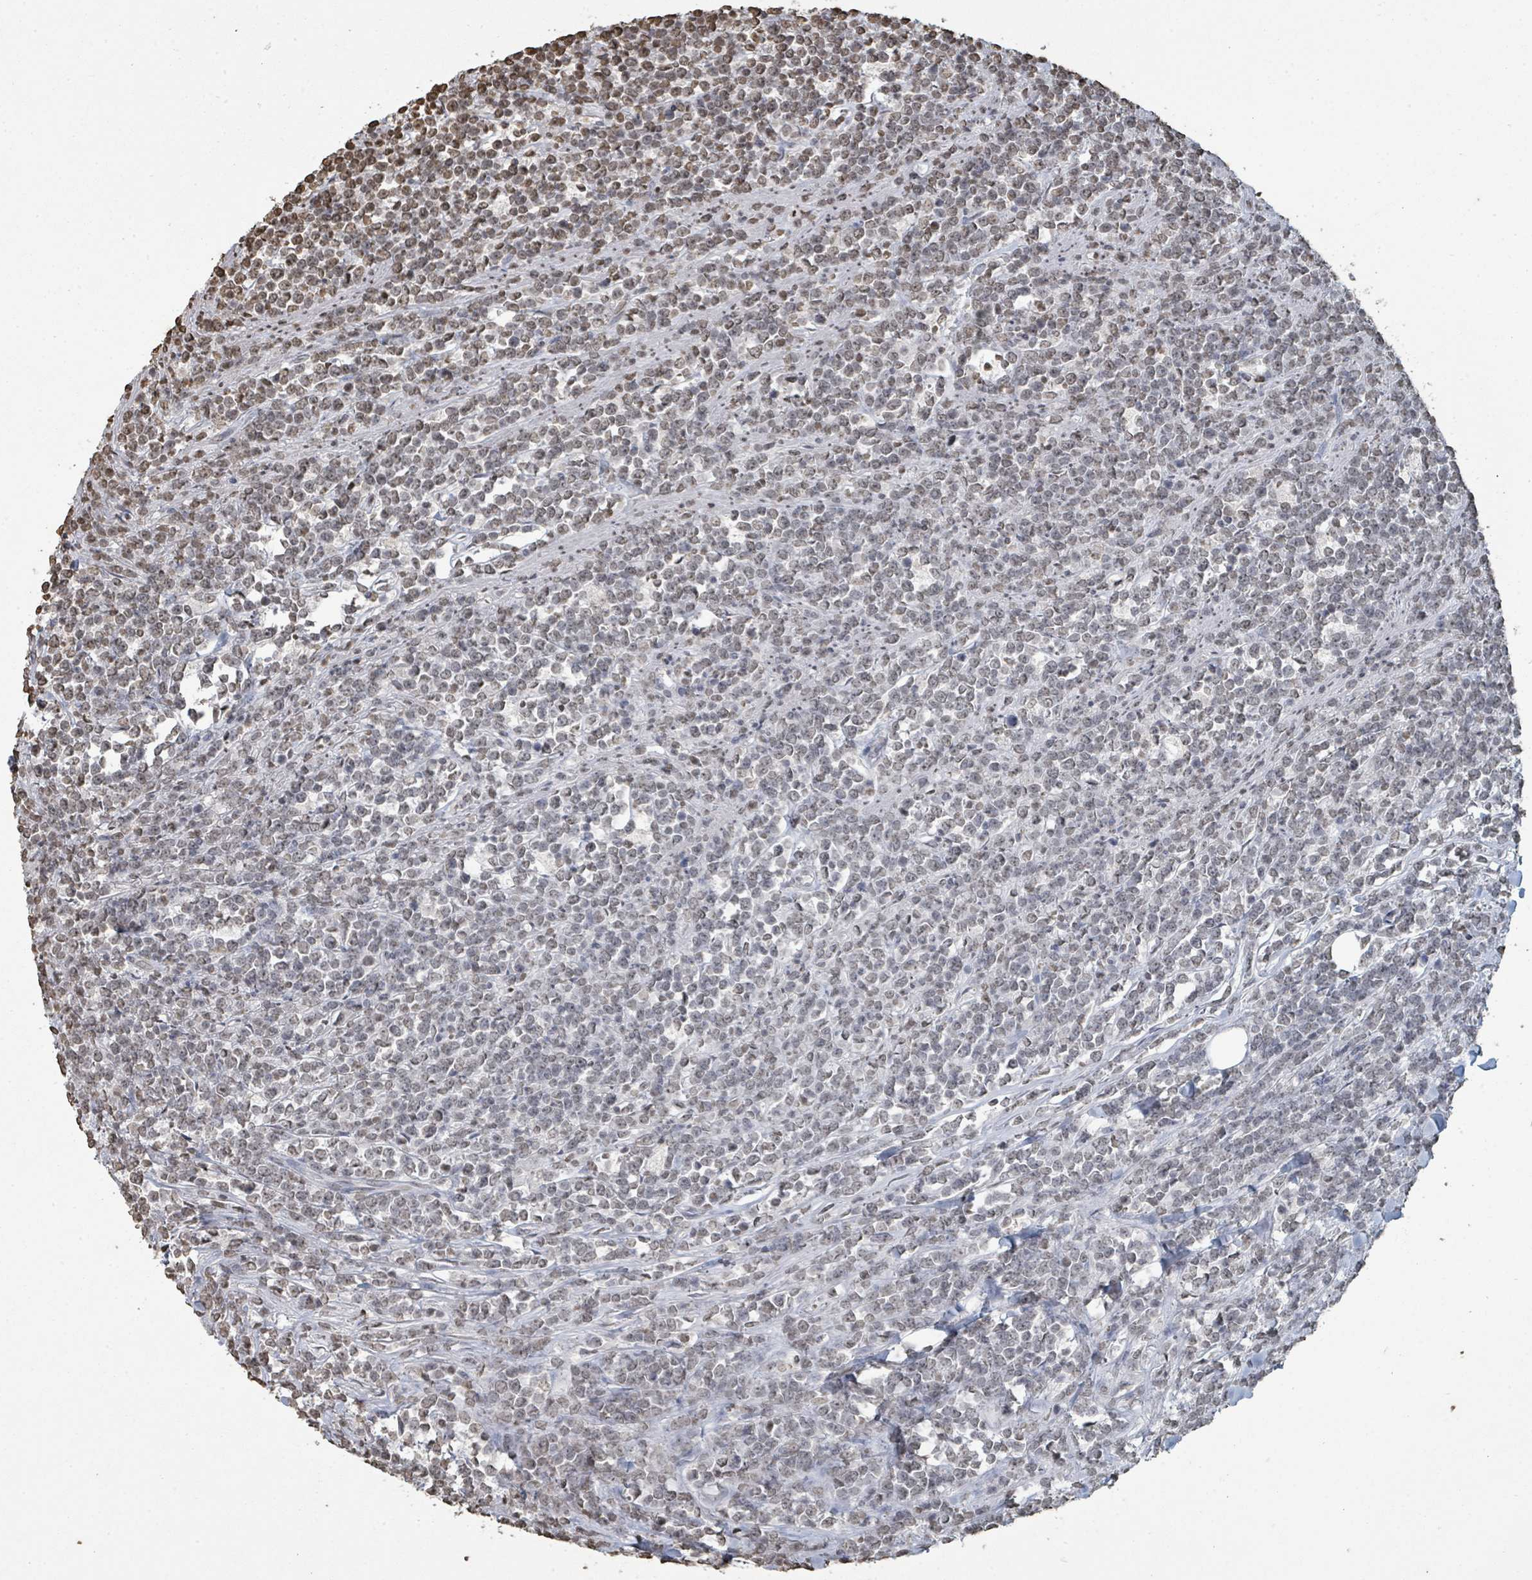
{"staining": {"intensity": "weak", "quantity": "25%-75%", "location": "nuclear"}, "tissue": "lymphoma", "cell_type": "Tumor cells", "image_type": "cancer", "snomed": [{"axis": "morphology", "description": "Malignant lymphoma, non-Hodgkin's type, High grade"}, {"axis": "topography", "description": "Small intestine"}, {"axis": "topography", "description": "Colon"}], "caption": "Protein staining by IHC exhibits weak nuclear staining in about 25%-75% of tumor cells in malignant lymphoma, non-Hodgkin's type (high-grade).", "gene": "MRPS12", "patient": {"sex": "male", "age": 8}}